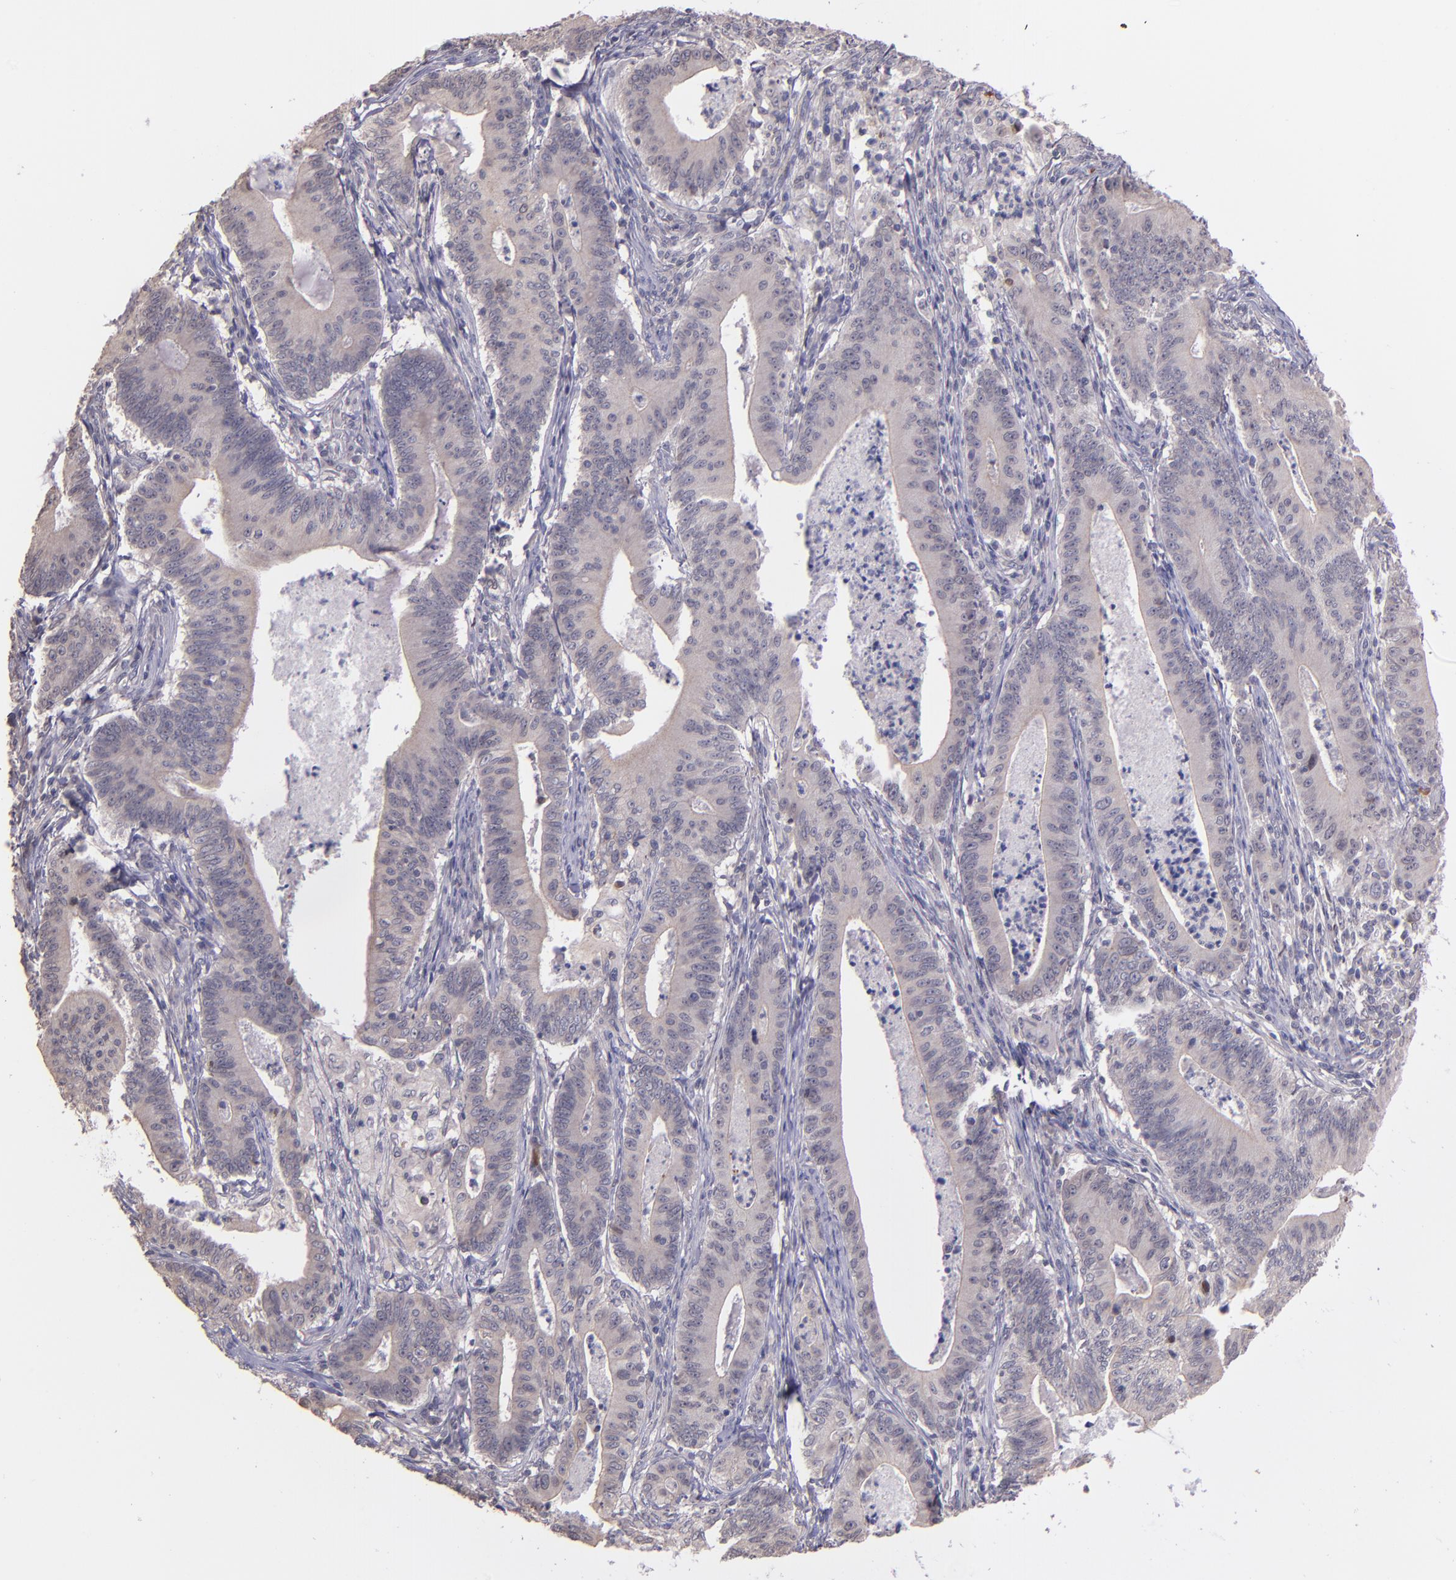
{"staining": {"intensity": "weak", "quantity": ">75%", "location": "cytoplasmic/membranous"}, "tissue": "stomach cancer", "cell_type": "Tumor cells", "image_type": "cancer", "snomed": [{"axis": "morphology", "description": "Adenocarcinoma, NOS"}, {"axis": "topography", "description": "Stomach, lower"}], "caption": "Weak cytoplasmic/membranous expression is present in about >75% of tumor cells in stomach cancer.", "gene": "NUP62CL", "patient": {"sex": "female", "age": 86}}